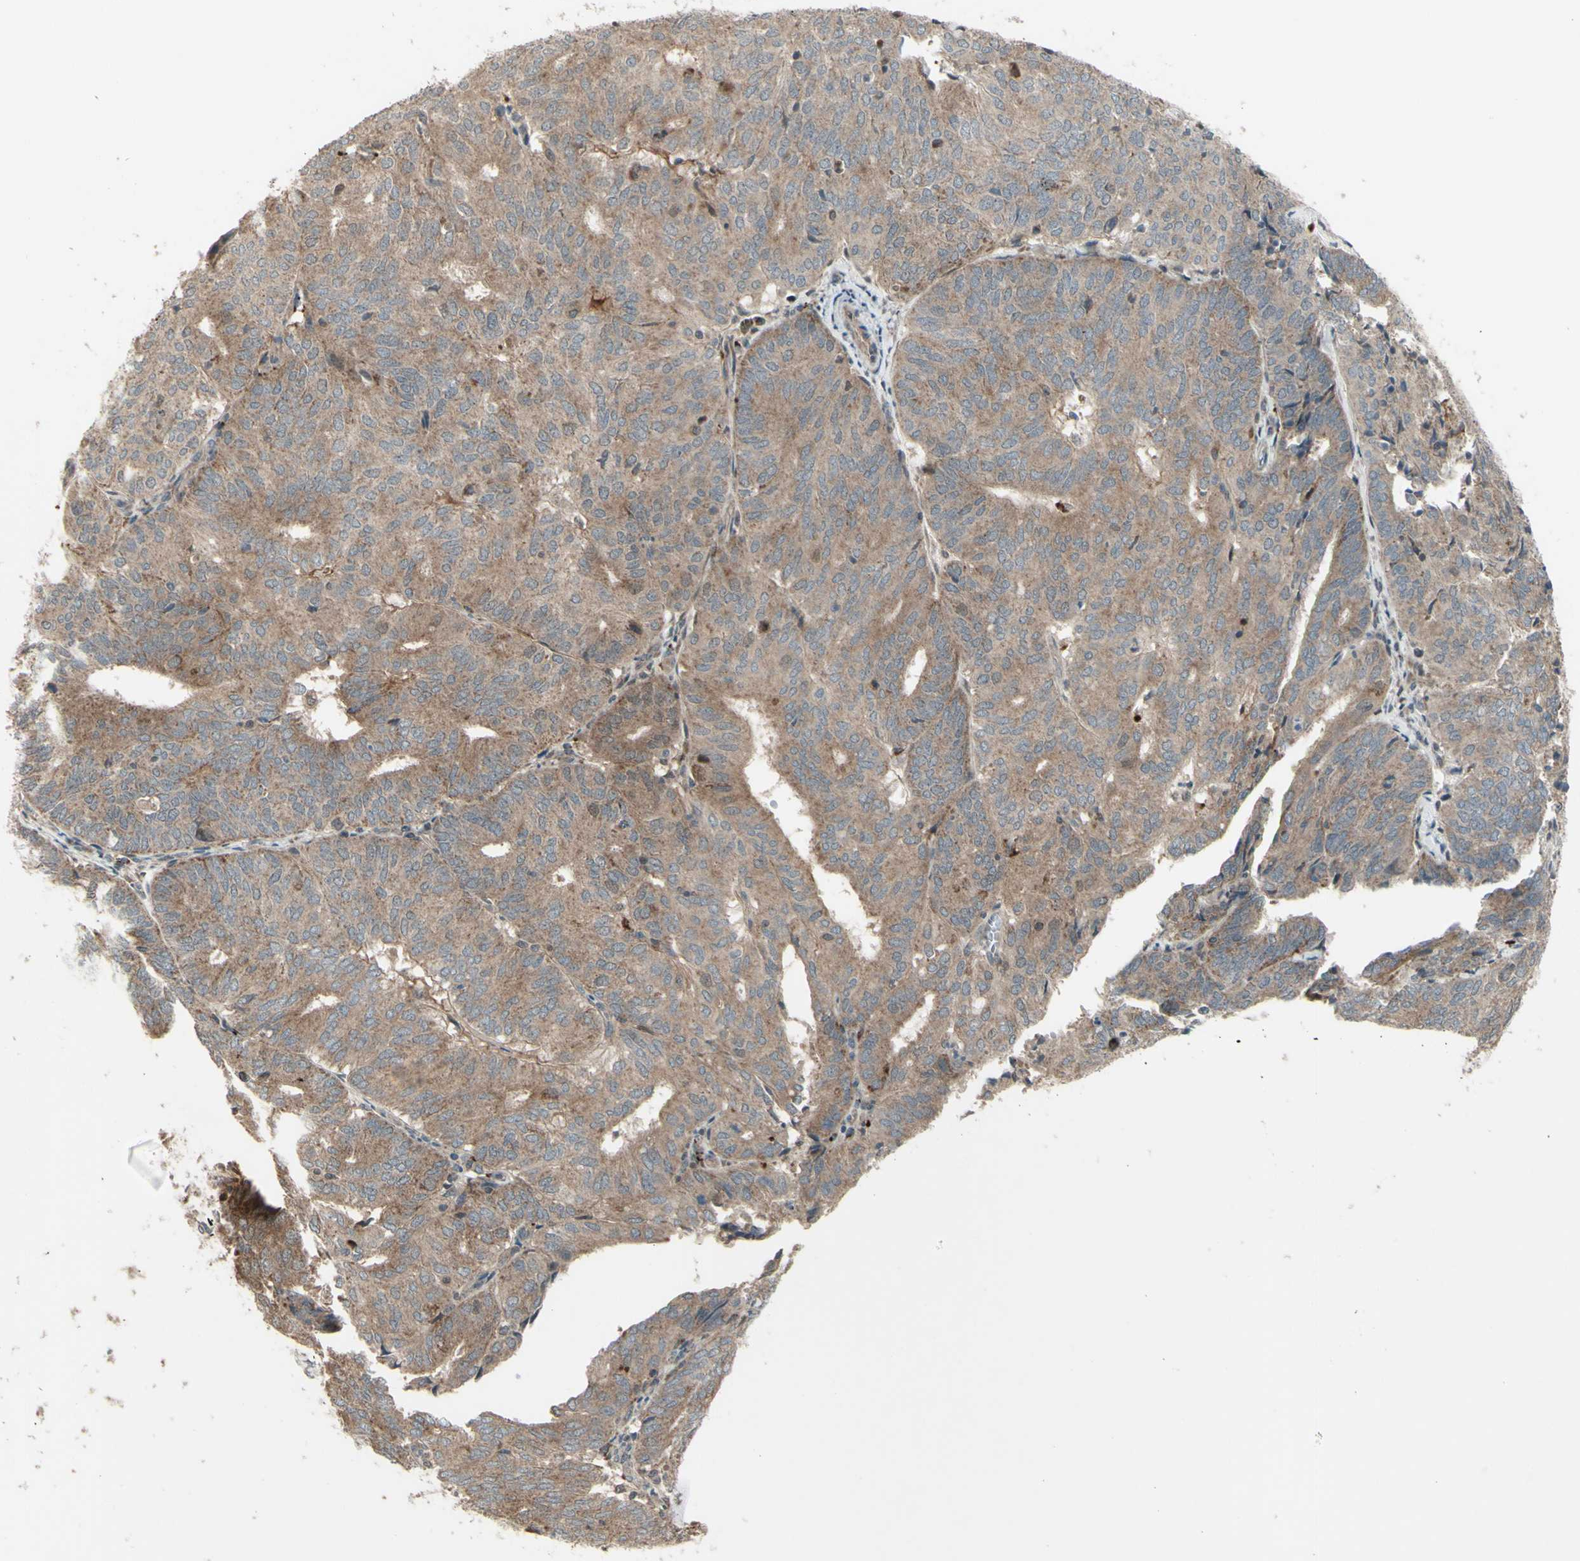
{"staining": {"intensity": "moderate", "quantity": ">75%", "location": "cytoplasmic/membranous"}, "tissue": "endometrial cancer", "cell_type": "Tumor cells", "image_type": "cancer", "snomed": [{"axis": "morphology", "description": "Adenocarcinoma, NOS"}, {"axis": "topography", "description": "Uterus"}], "caption": "This image shows IHC staining of human endometrial cancer, with medium moderate cytoplasmic/membranous expression in approximately >75% of tumor cells.", "gene": "OSTM1", "patient": {"sex": "female", "age": 60}}